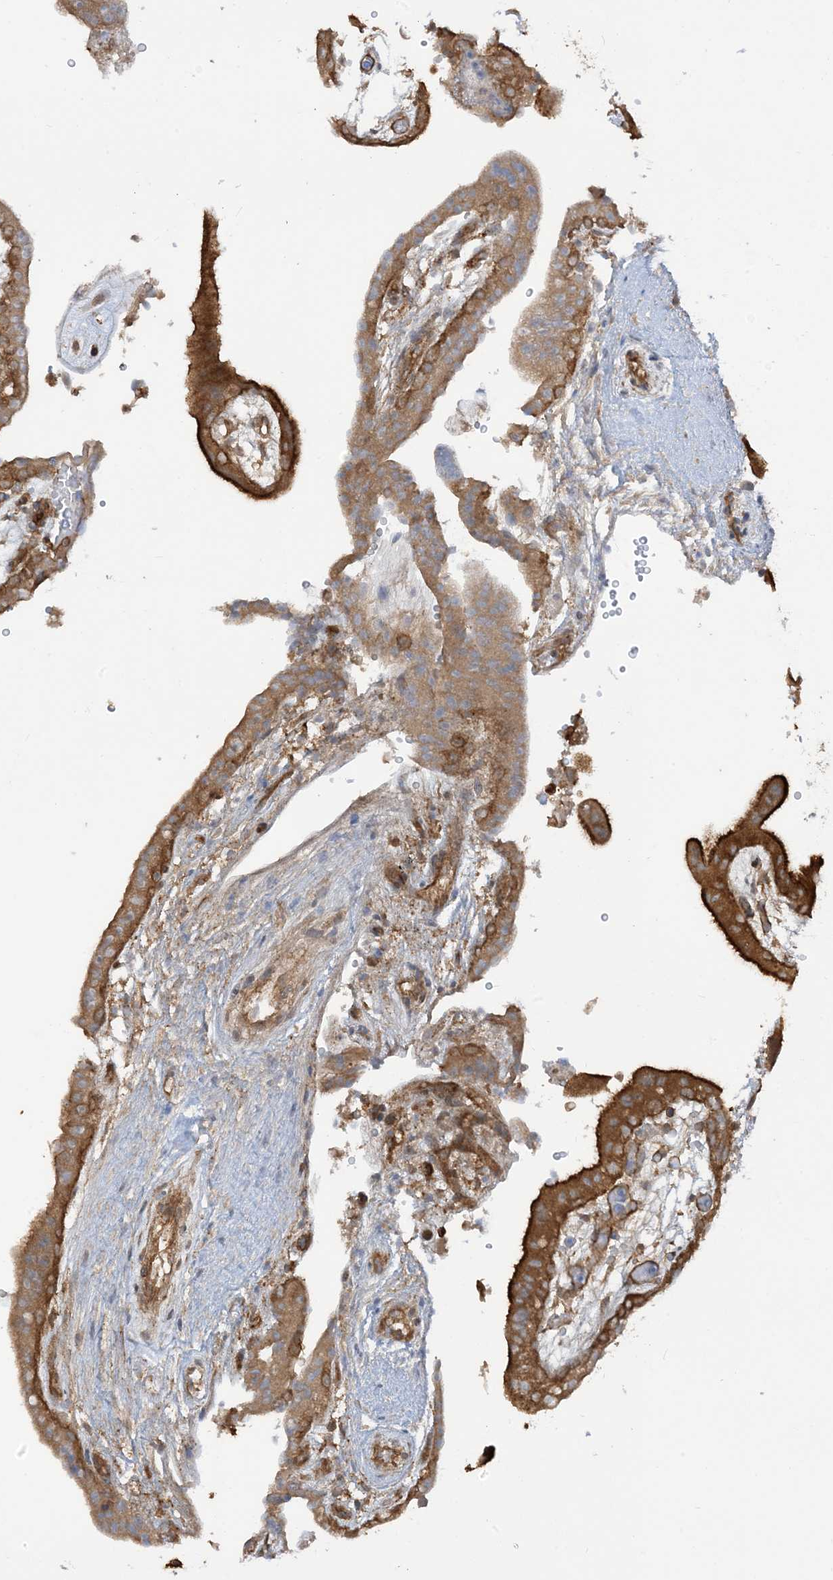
{"staining": {"intensity": "strong", "quantity": ">75%", "location": "cytoplasmic/membranous"}, "tissue": "placenta", "cell_type": "Decidual cells", "image_type": "normal", "snomed": [{"axis": "morphology", "description": "Normal tissue, NOS"}, {"axis": "topography", "description": "Placenta"}], "caption": "Placenta stained with a brown dye demonstrates strong cytoplasmic/membranous positive positivity in about >75% of decidual cells.", "gene": "CAPZB", "patient": {"sex": "female", "age": 18}}